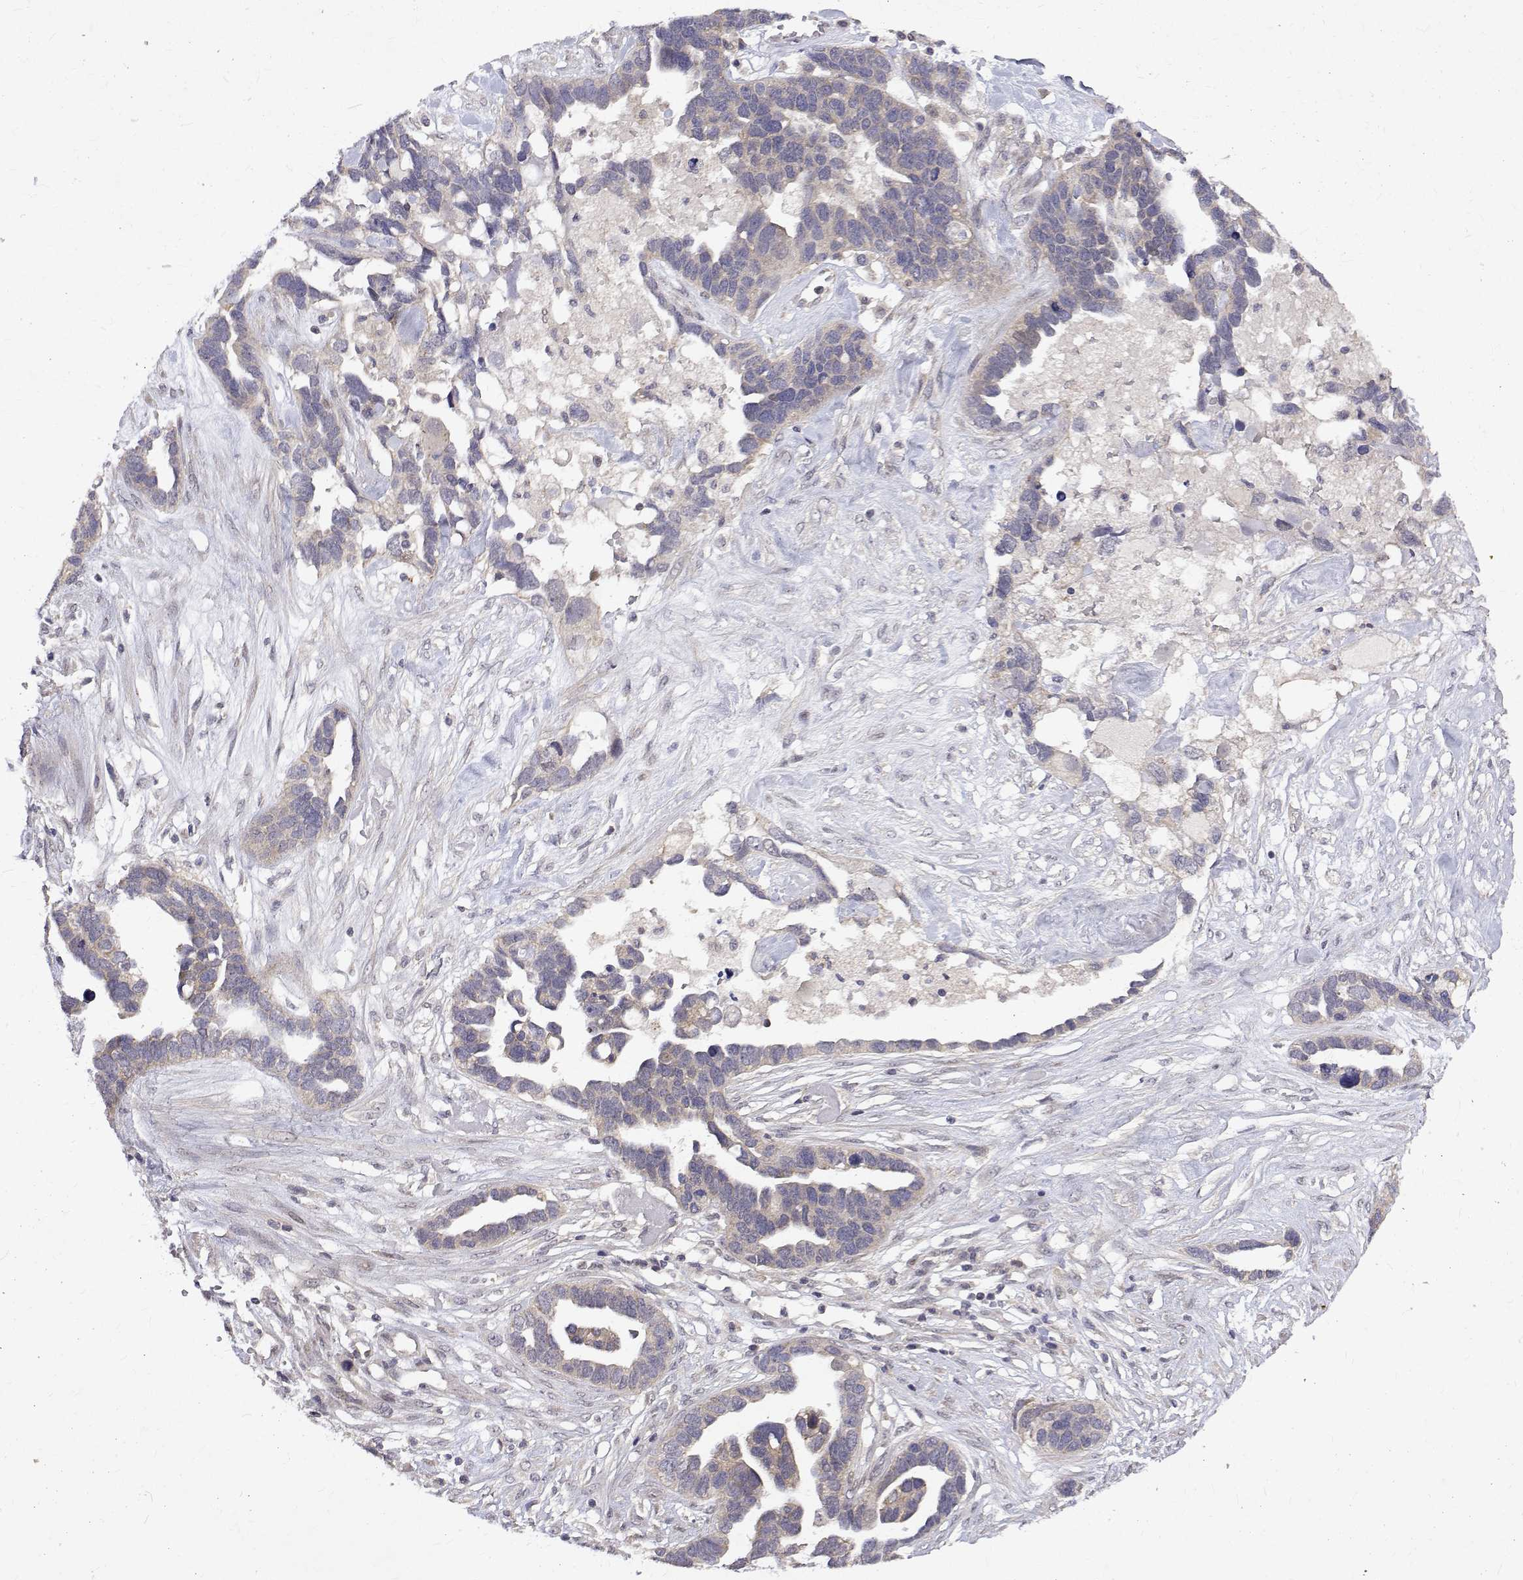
{"staining": {"intensity": "negative", "quantity": "none", "location": "none"}, "tissue": "ovarian cancer", "cell_type": "Tumor cells", "image_type": "cancer", "snomed": [{"axis": "morphology", "description": "Cystadenocarcinoma, serous, NOS"}, {"axis": "topography", "description": "Ovary"}], "caption": "DAB immunohistochemical staining of human ovarian serous cystadenocarcinoma reveals no significant staining in tumor cells.", "gene": "ALKBH8", "patient": {"sex": "female", "age": 54}}